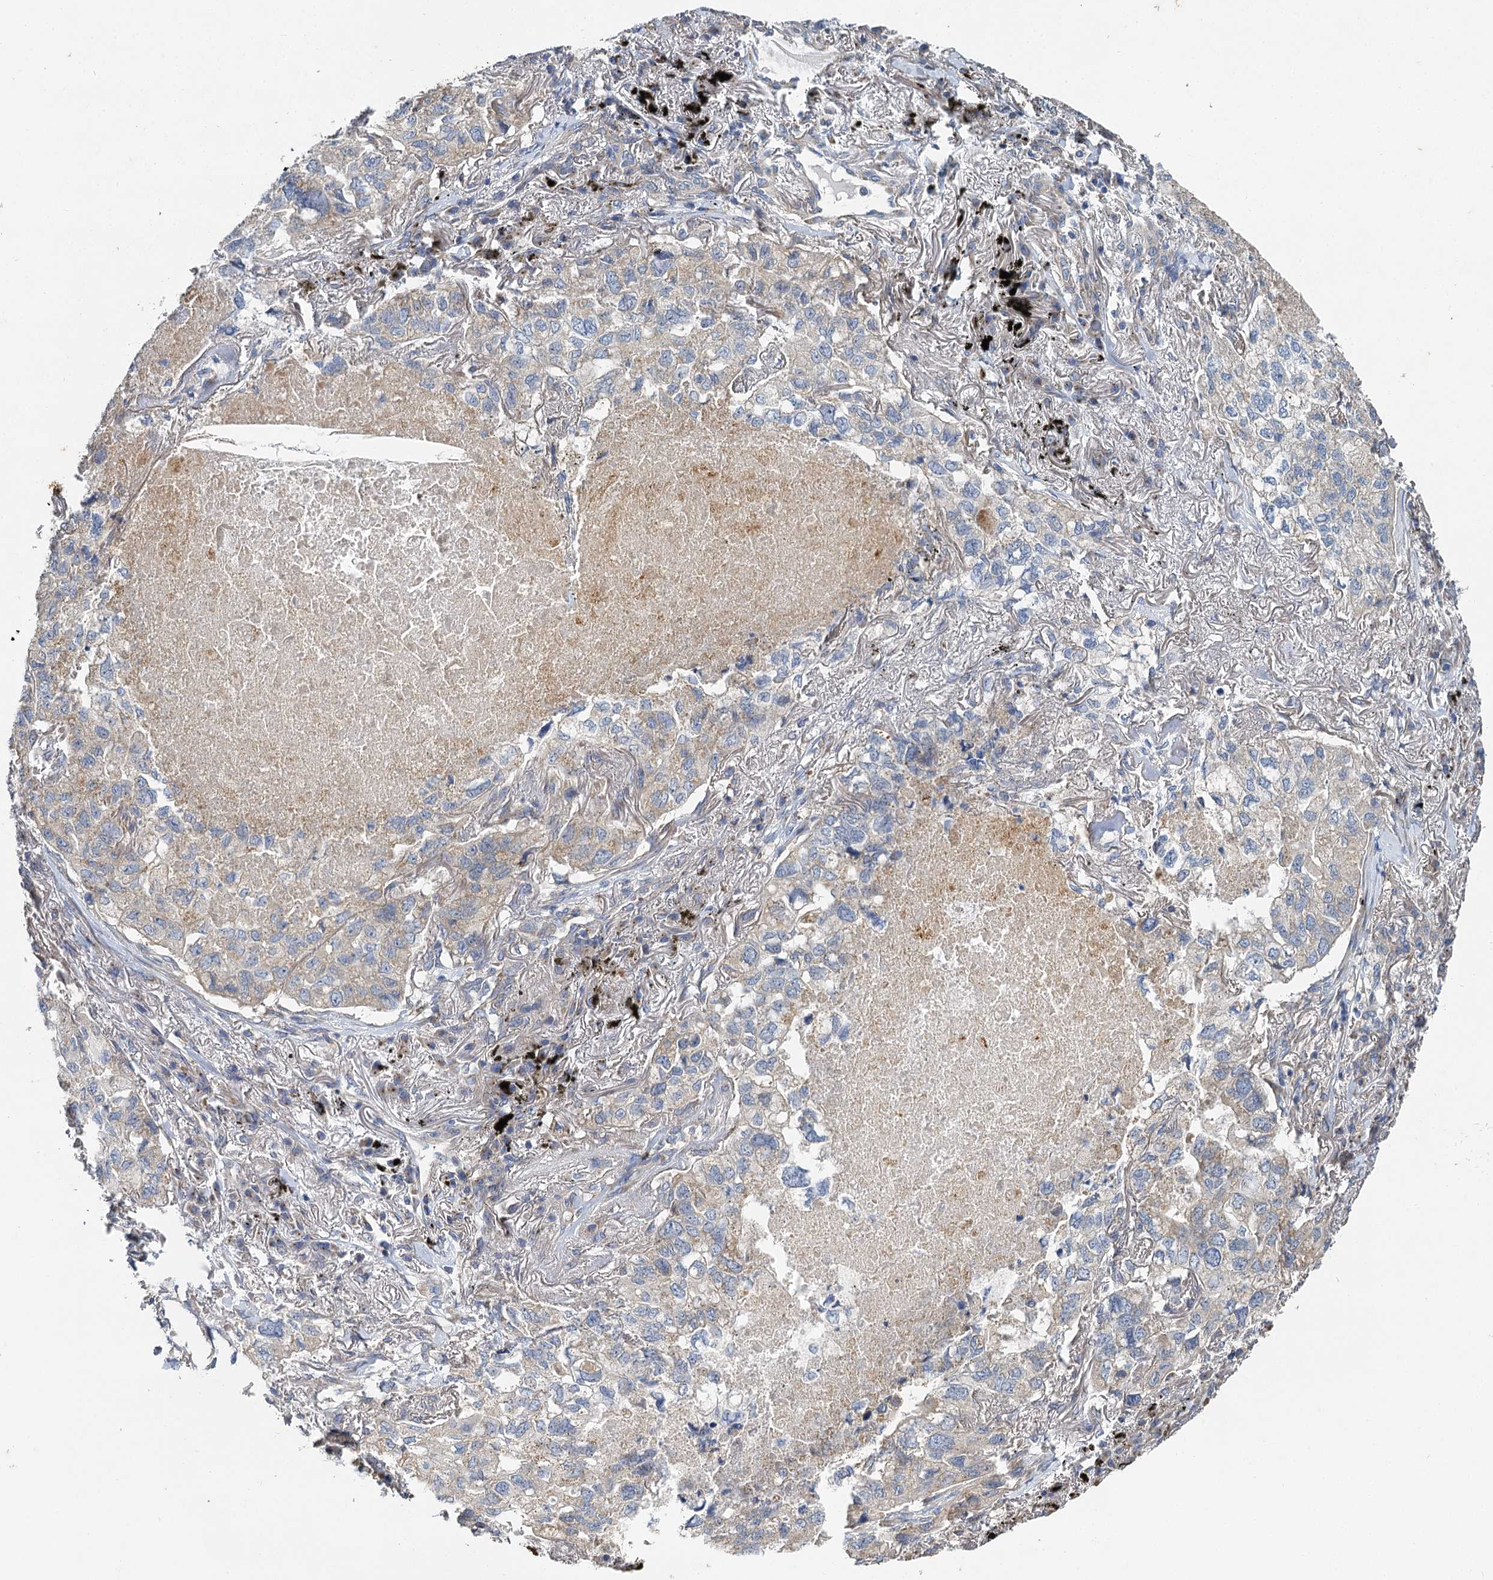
{"staining": {"intensity": "moderate", "quantity": "<25%", "location": "cytoplasmic/membranous"}, "tissue": "lung cancer", "cell_type": "Tumor cells", "image_type": "cancer", "snomed": [{"axis": "morphology", "description": "Adenocarcinoma, NOS"}, {"axis": "topography", "description": "Lung"}], "caption": "Lung cancer (adenocarcinoma) was stained to show a protein in brown. There is low levels of moderate cytoplasmic/membranous positivity in about <25% of tumor cells.", "gene": "BCS1L", "patient": {"sex": "male", "age": 65}}